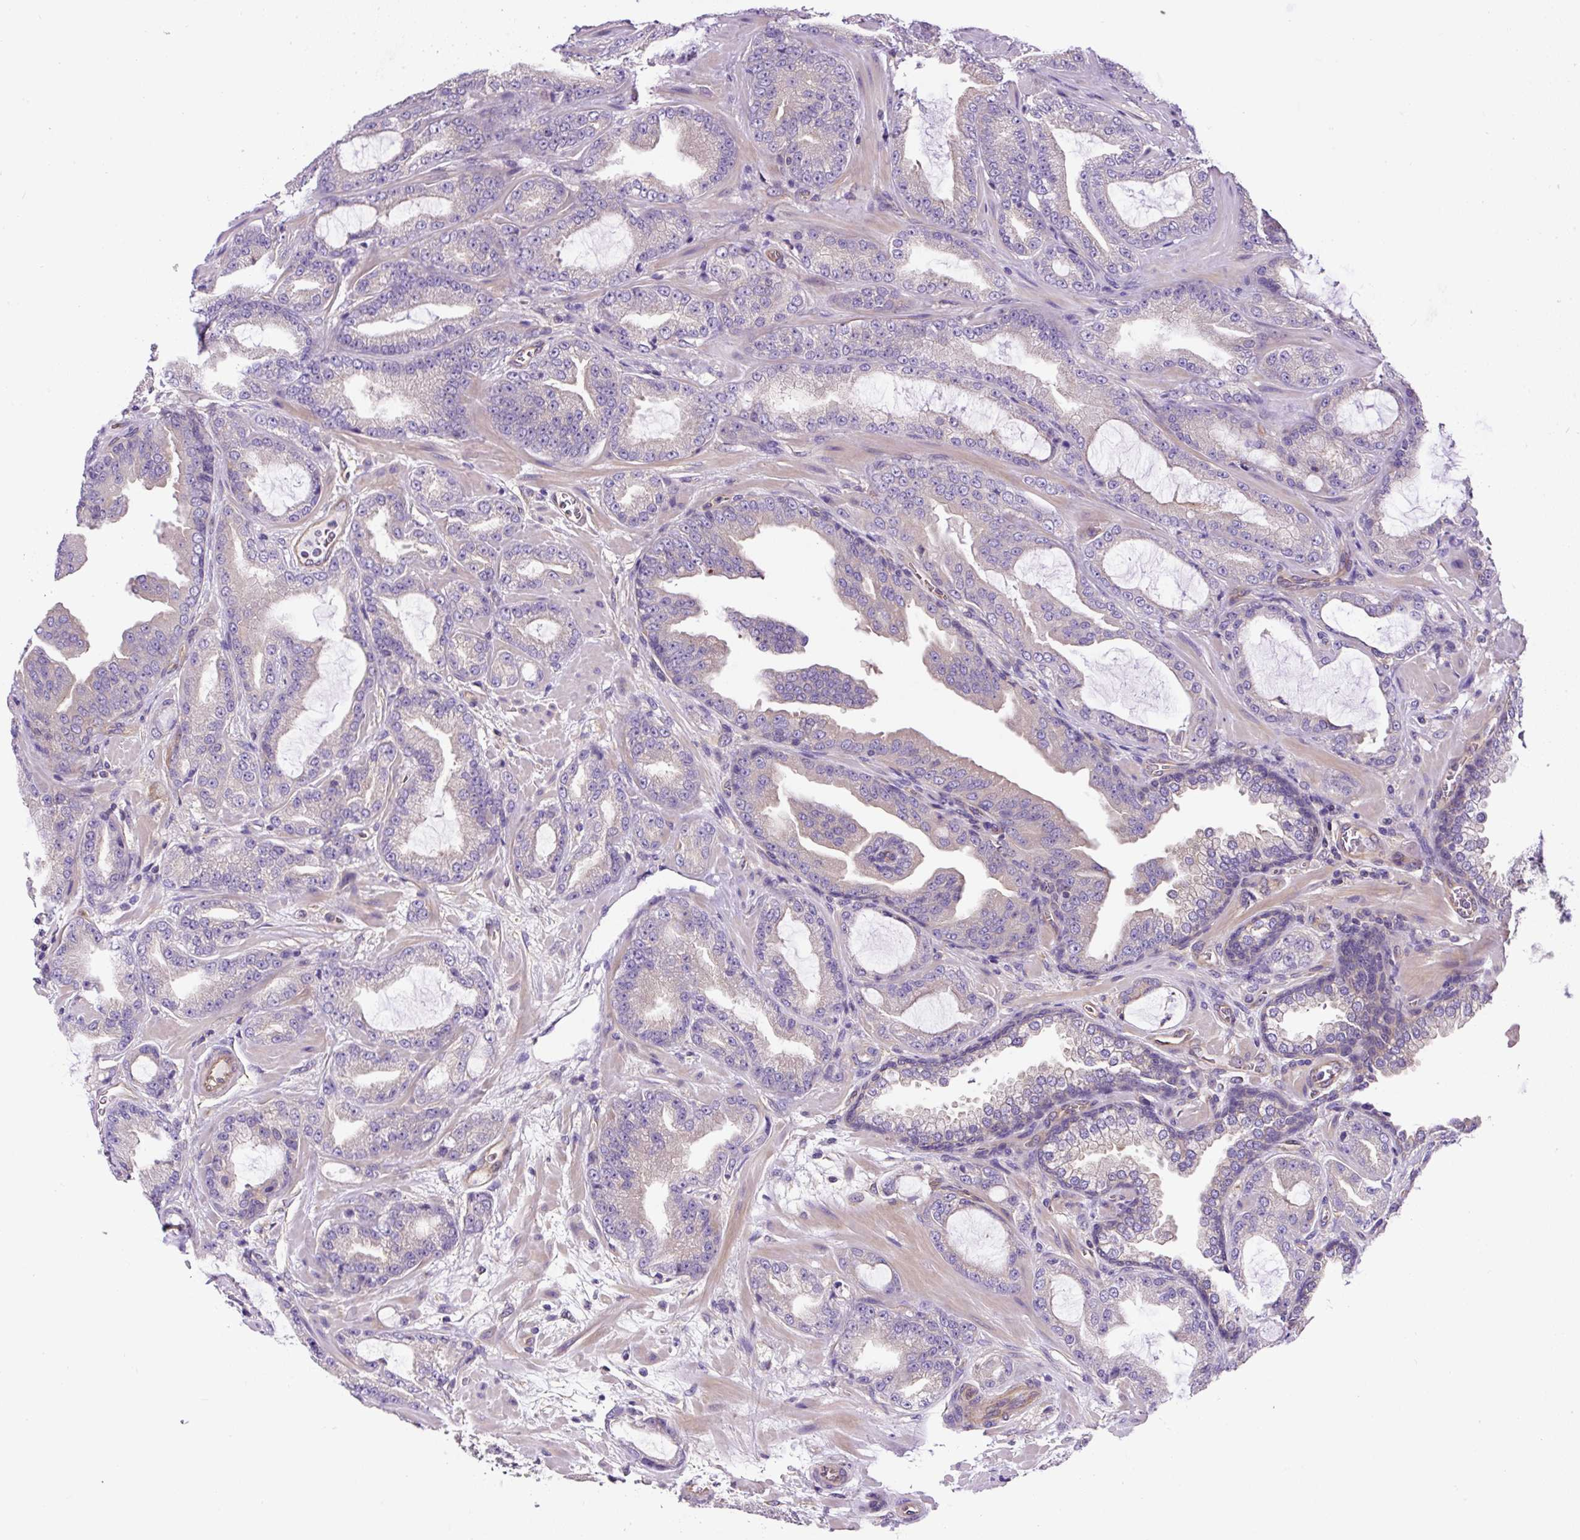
{"staining": {"intensity": "negative", "quantity": "none", "location": "none"}, "tissue": "prostate cancer", "cell_type": "Tumor cells", "image_type": "cancer", "snomed": [{"axis": "morphology", "description": "Adenocarcinoma, High grade"}, {"axis": "topography", "description": "Prostate"}], "caption": "A photomicrograph of human adenocarcinoma (high-grade) (prostate) is negative for staining in tumor cells.", "gene": "DCTN1", "patient": {"sex": "male", "age": 68}}